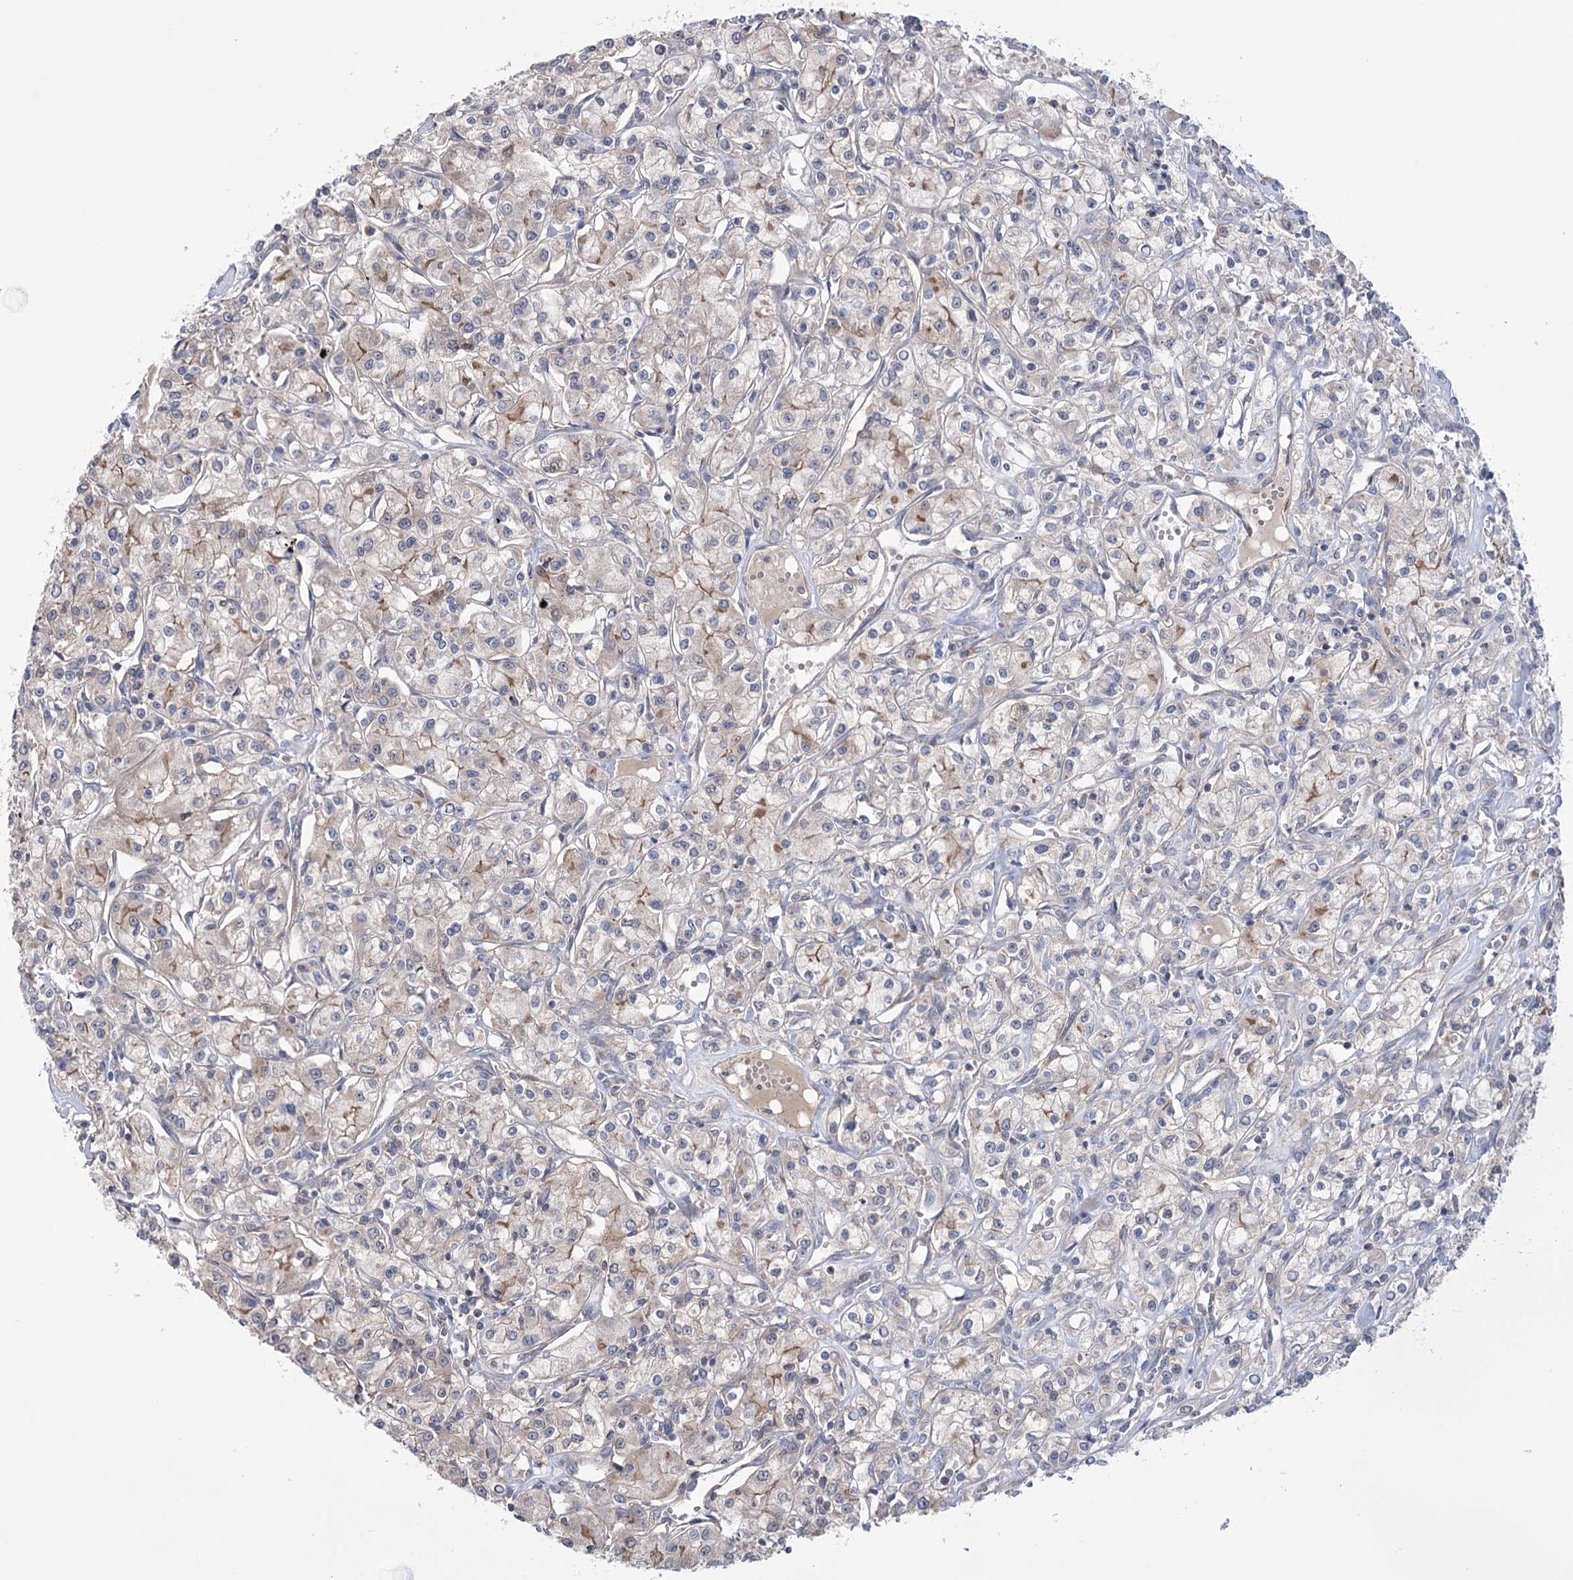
{"staining": {"intensity": "weak", "quantity": "<25%", "location": "cytoplasmic/membranous"}, "tissue": "renal cancer", "cell_type": "Tumor cells", "image_type": "cancer", "snomed": [{"axis": "morphology", "description": "Adenocarcinoma, NOS"}, {"axis": "topography", "description": "Kidney"}], "caption": "IHC image of neoplastic tissue: human renal adenocarcinoma stained with DAB exhibits no significant protein expression in tumor cells.", "gene": "TRIM71", "patient": {"sex": "female", "age": 59}}